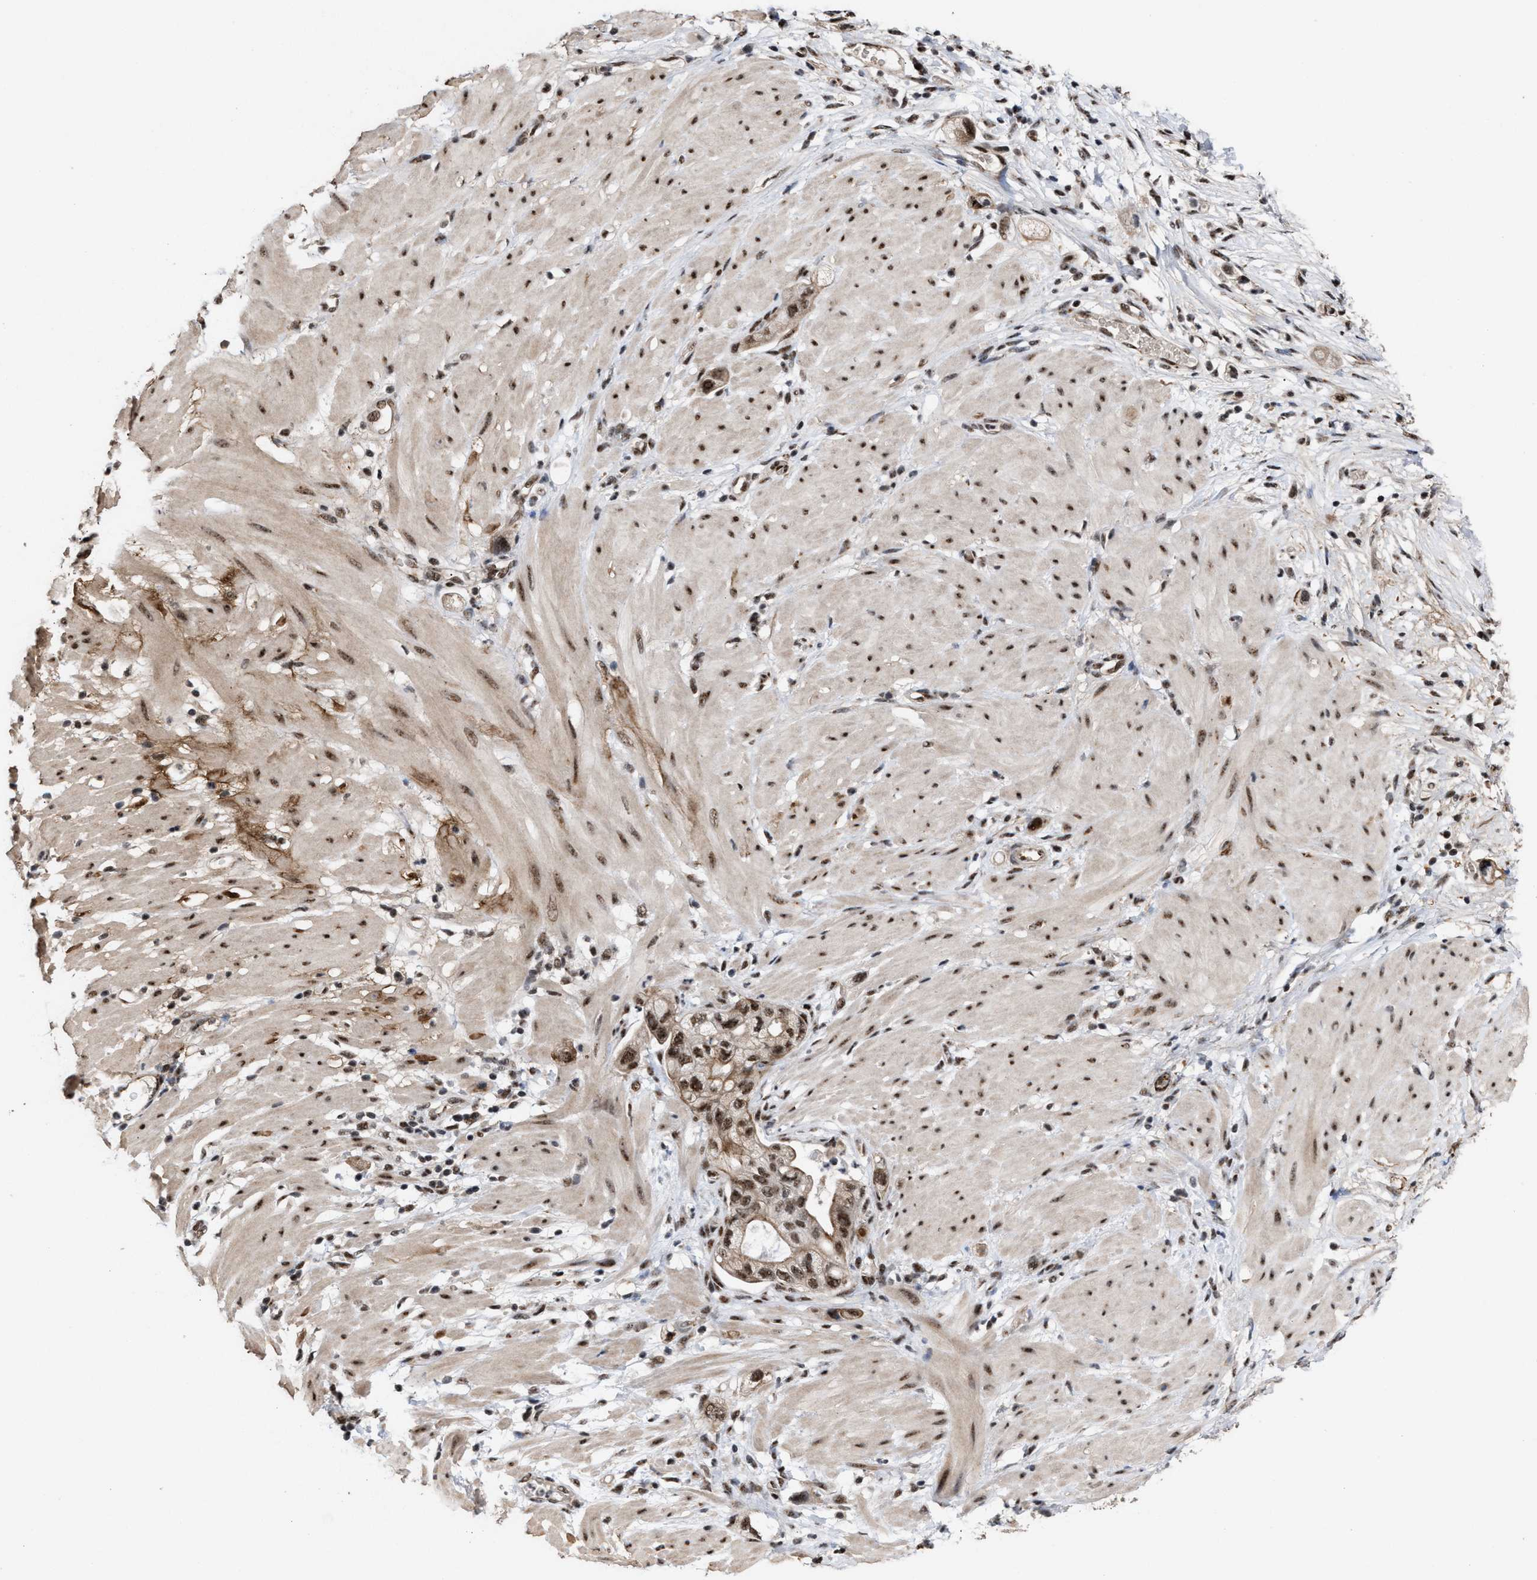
{"staining": {"intensity": "strong", "quantity": ">75%", "location": "cytoplasmic/membranous,nuclear"}, "tissue": "stomach cancer", "cell_type": "Tumor cells", "image_type": "cancer", "snomed": [{"axis": "morphology", "description": "Adenocarcinoma, NOS"}, {"axis": "topography", "description": "Stomach"}, {"axis": "topography", "description": "Stomach, lower"}], "caption": "Human adenocarcinoma (stomach) stained for a protein (brown) reveals strong cytoplasmic/membranous and nuclear positive staining in approximately >75% of tumor cells.", "gene": "EIF4A3", "patient": {"sex": "female", "age": 48}}